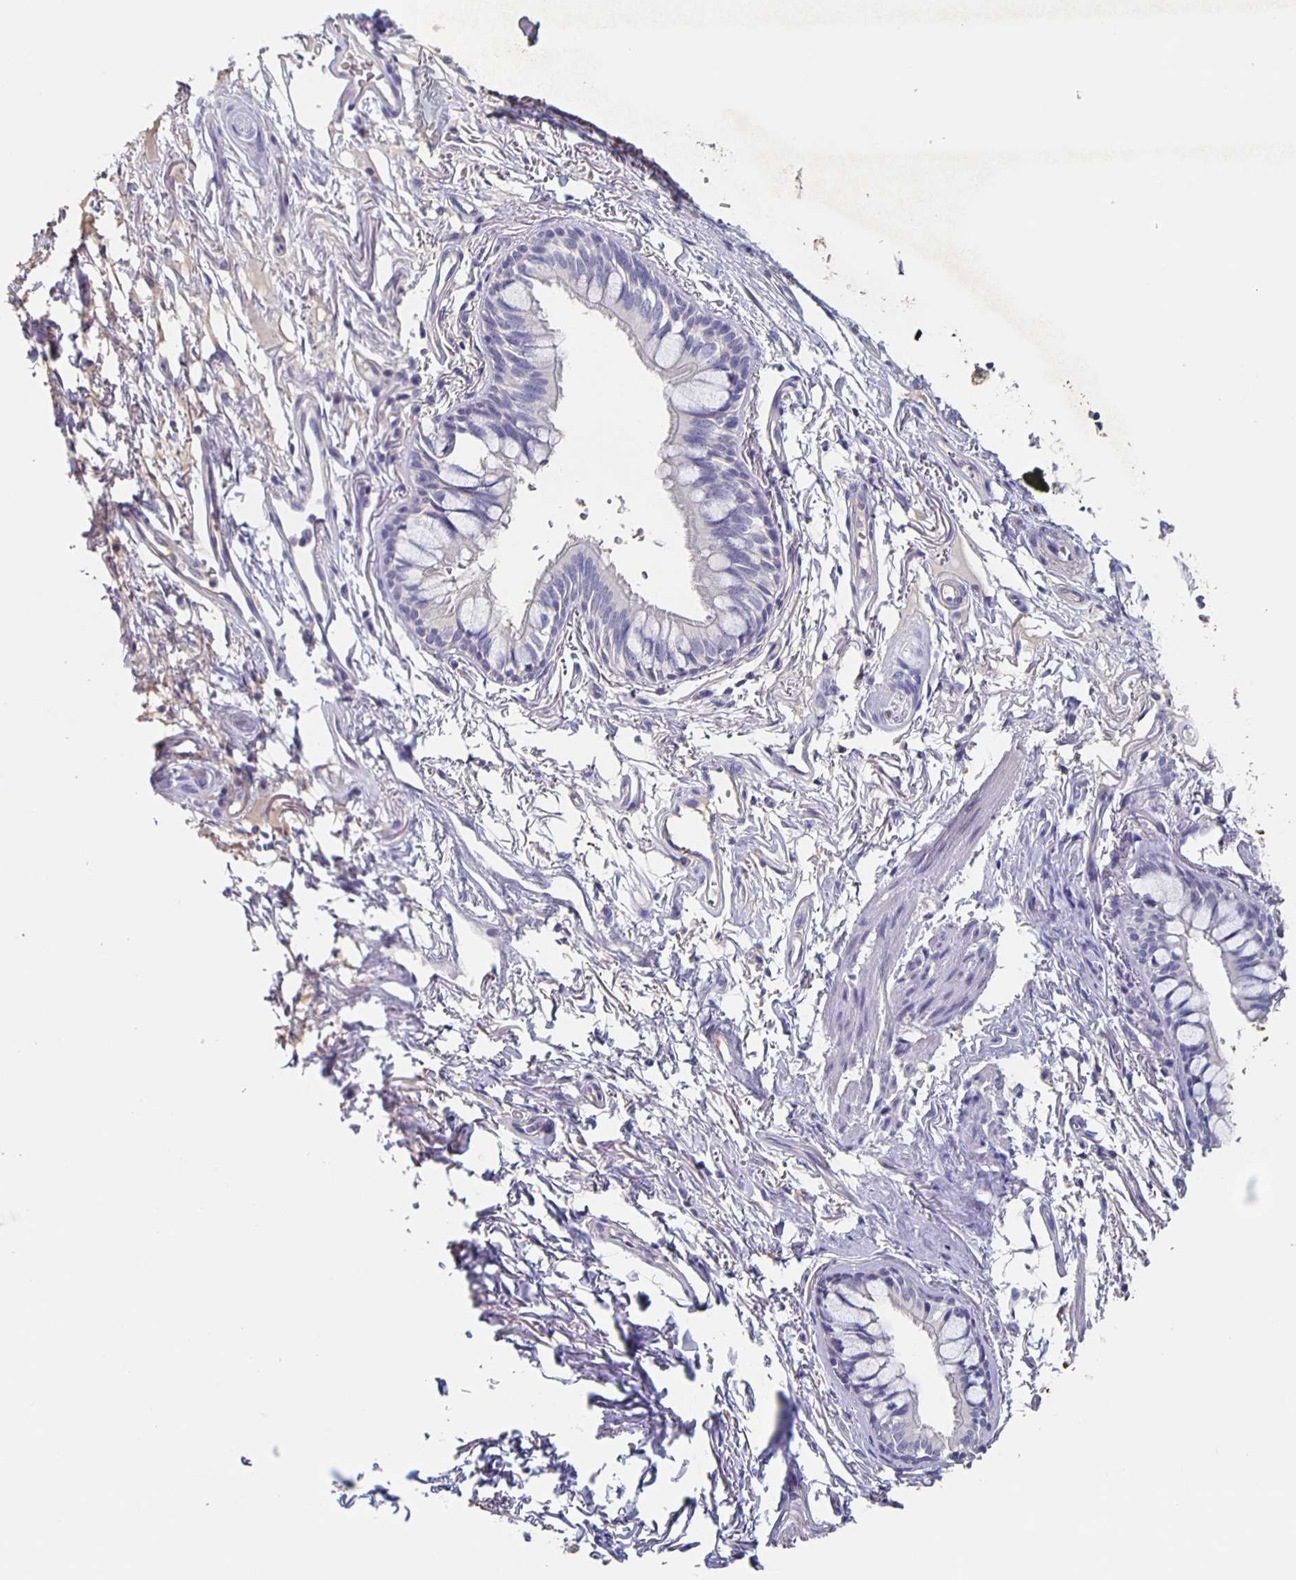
{"staining": {"intensity": "negative", "quantity": "none", "location": "none"}, "tissue": "bronchus", "cell_type": "Respiratory epithelial cells", "image_type": "normal", "snomed": [{"axis": "morphology", "description": "Normal tissue, NOS"}, {"axis": "topography", "description": "Bronchus"}], "caption": "Photomicrograph shows no protein expression in respiratory epithelial cells of benign bronchus.", "gene": "CACNA2D2", "patient": {"sex": "male", "age": 70}}